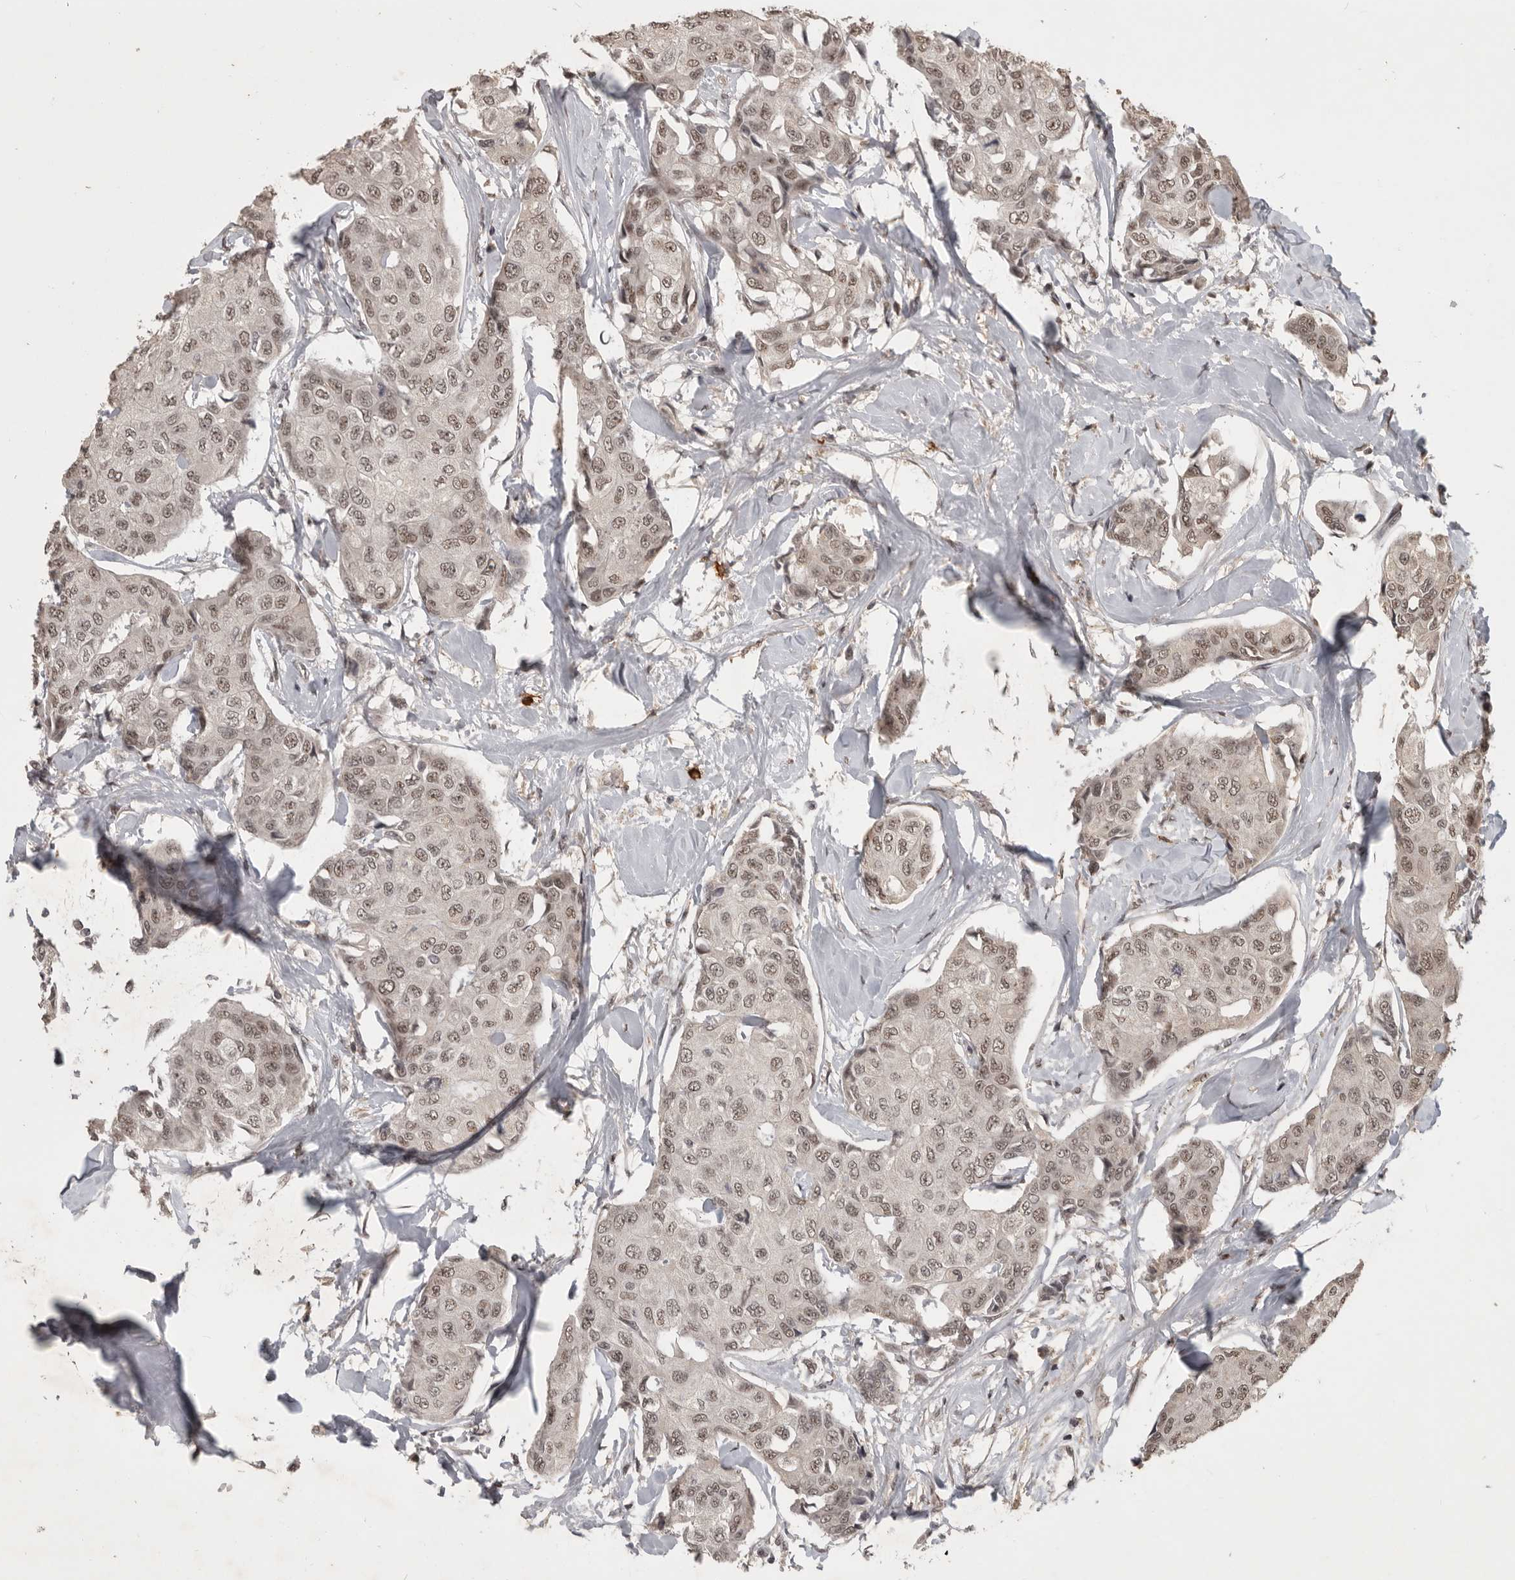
{"staining": {"intensity": "weak", "quantity": ">75%", "location": "nuclear"}, "tissue": "breast cancer", "cell_type": "Tumor cells", "image_type": "cancer", "snomed": [{"axis": "morphology", "description": "Duct carcinoma"}, {"axis": "topography", "description": "Breast"}], "caption": "Tumor cells reveal low levels of weak nuclear positivity in about >75% of cells in intraductal carcinoma (breast).", "gene": "CBLL1", "patient": {"sex": "female", "age": 80}}